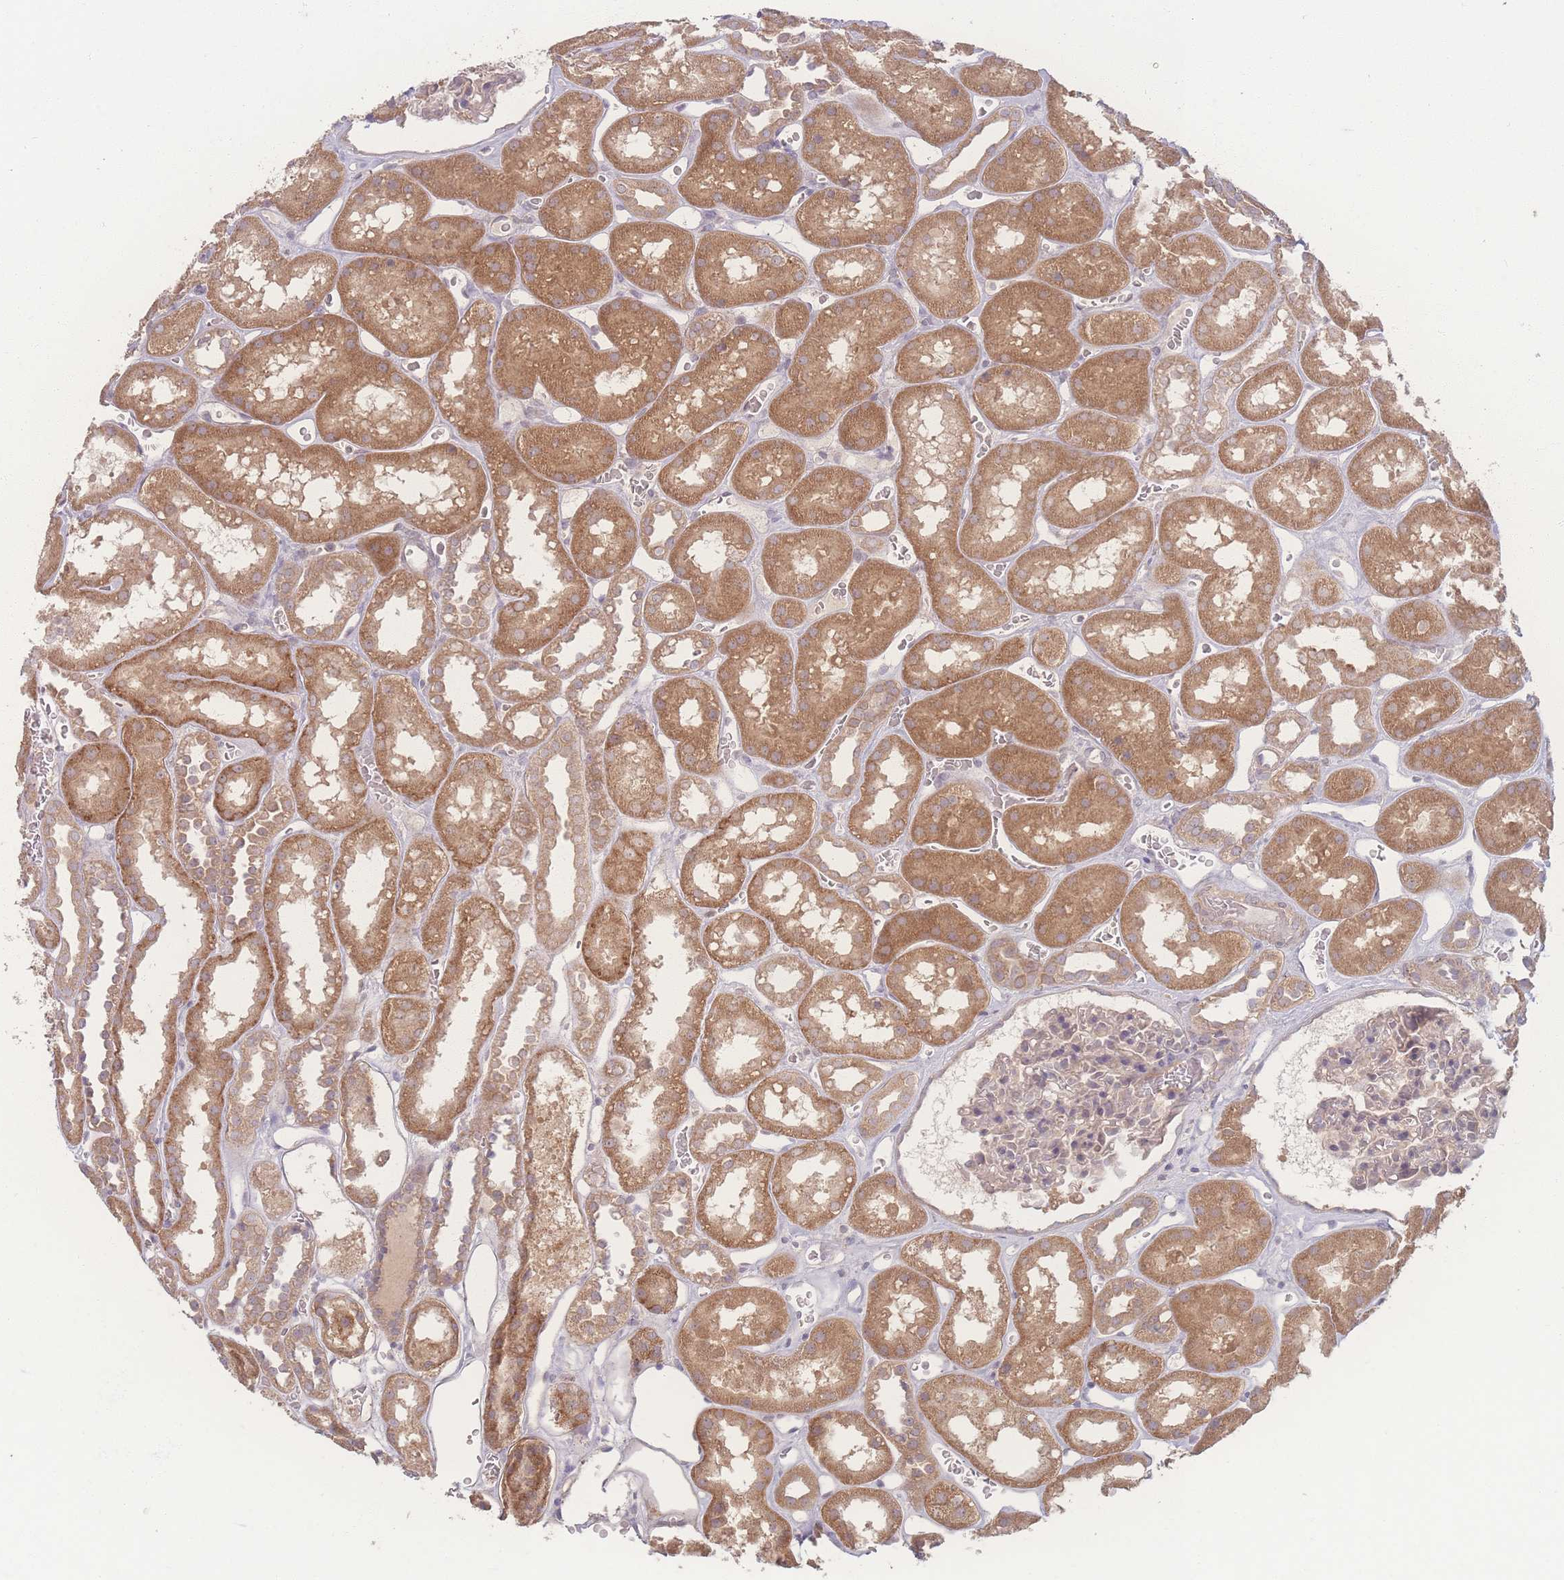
{"staining": {"intensity": "weak", "quantity": "25%-75%", "location": "cytoplasmic/membranous"}, "tissue": "kidney", "cell_type": "Cells in glomeruli", "image_type": "normal", "snomed": [{"axis": "morphology", "description": "Normal tissue, NOS"}, {"axis": "topography", "description": "Kidney"}], "caption": "Cells in glomeruli demonstrate low levels of weak cytoplasmic/membranous positivity in about 25%-75% of cells in unremarkable human kidney. Using DAB (brown) and hematoxylin (blue) stains, captured at high magnification using brightfield microscopy.", "gene": "INSR", "patient": {"sex": "female", "age": 41}}